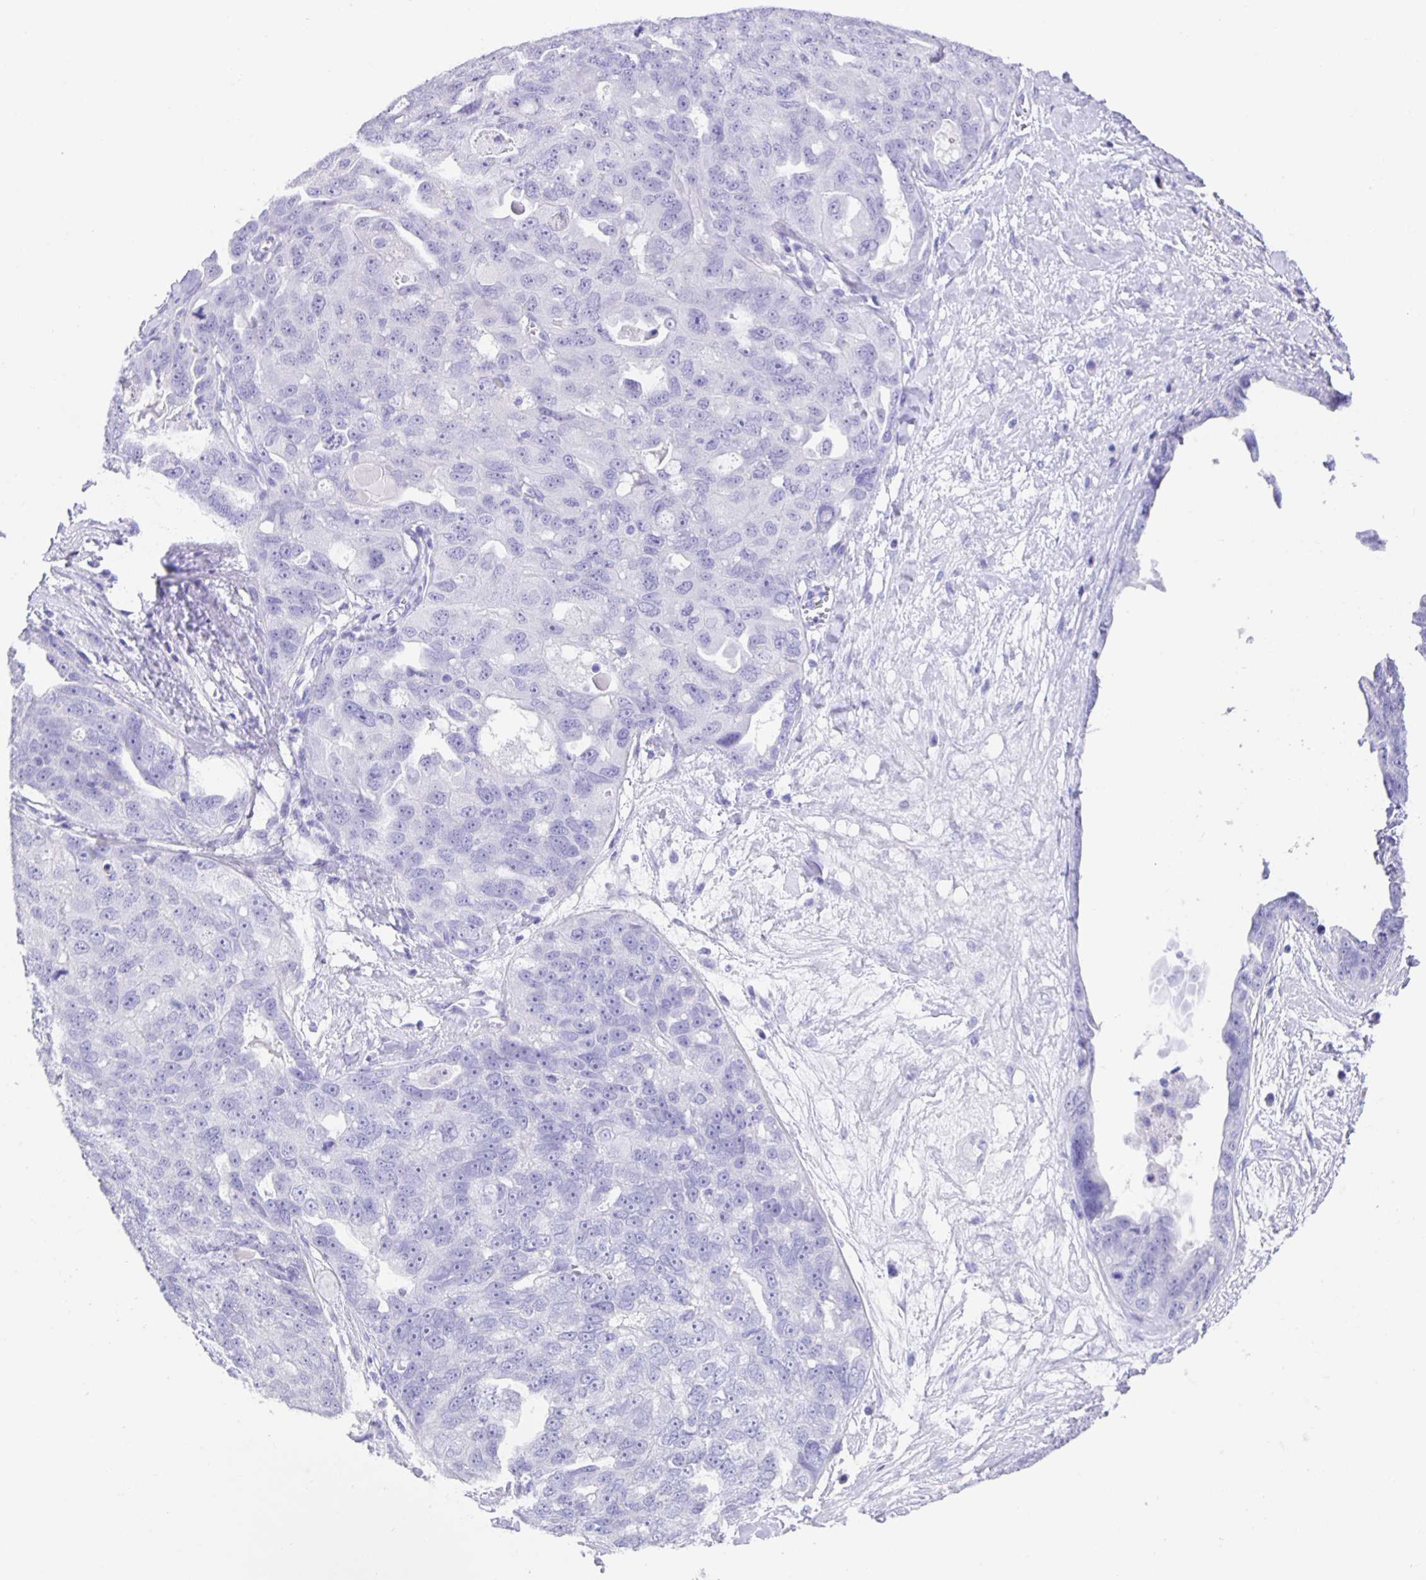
{"staining": {"intensity": "negative", "quantity": "none", "location": "none"}, "tissue": "ovarian cancer", "cell_type": "Tumor cells", "image_type": "cancer", "snomed": [{"axis": "morphology", "description": "Carcinoma, endometroid"}, {"axis": "topography", "description": "Ovary"}], "caption": "Immunohistochemistry (IHC) photomicrograph of neoplastic tissue: endometroid carcinoma (ovarian) stained with DAB (3,3'-diaminobenzidine) demonstrates no significant protein staining in tumor cells.", "gene": "GUCA2A", "patient": {"sex": "female", "age": 70}}